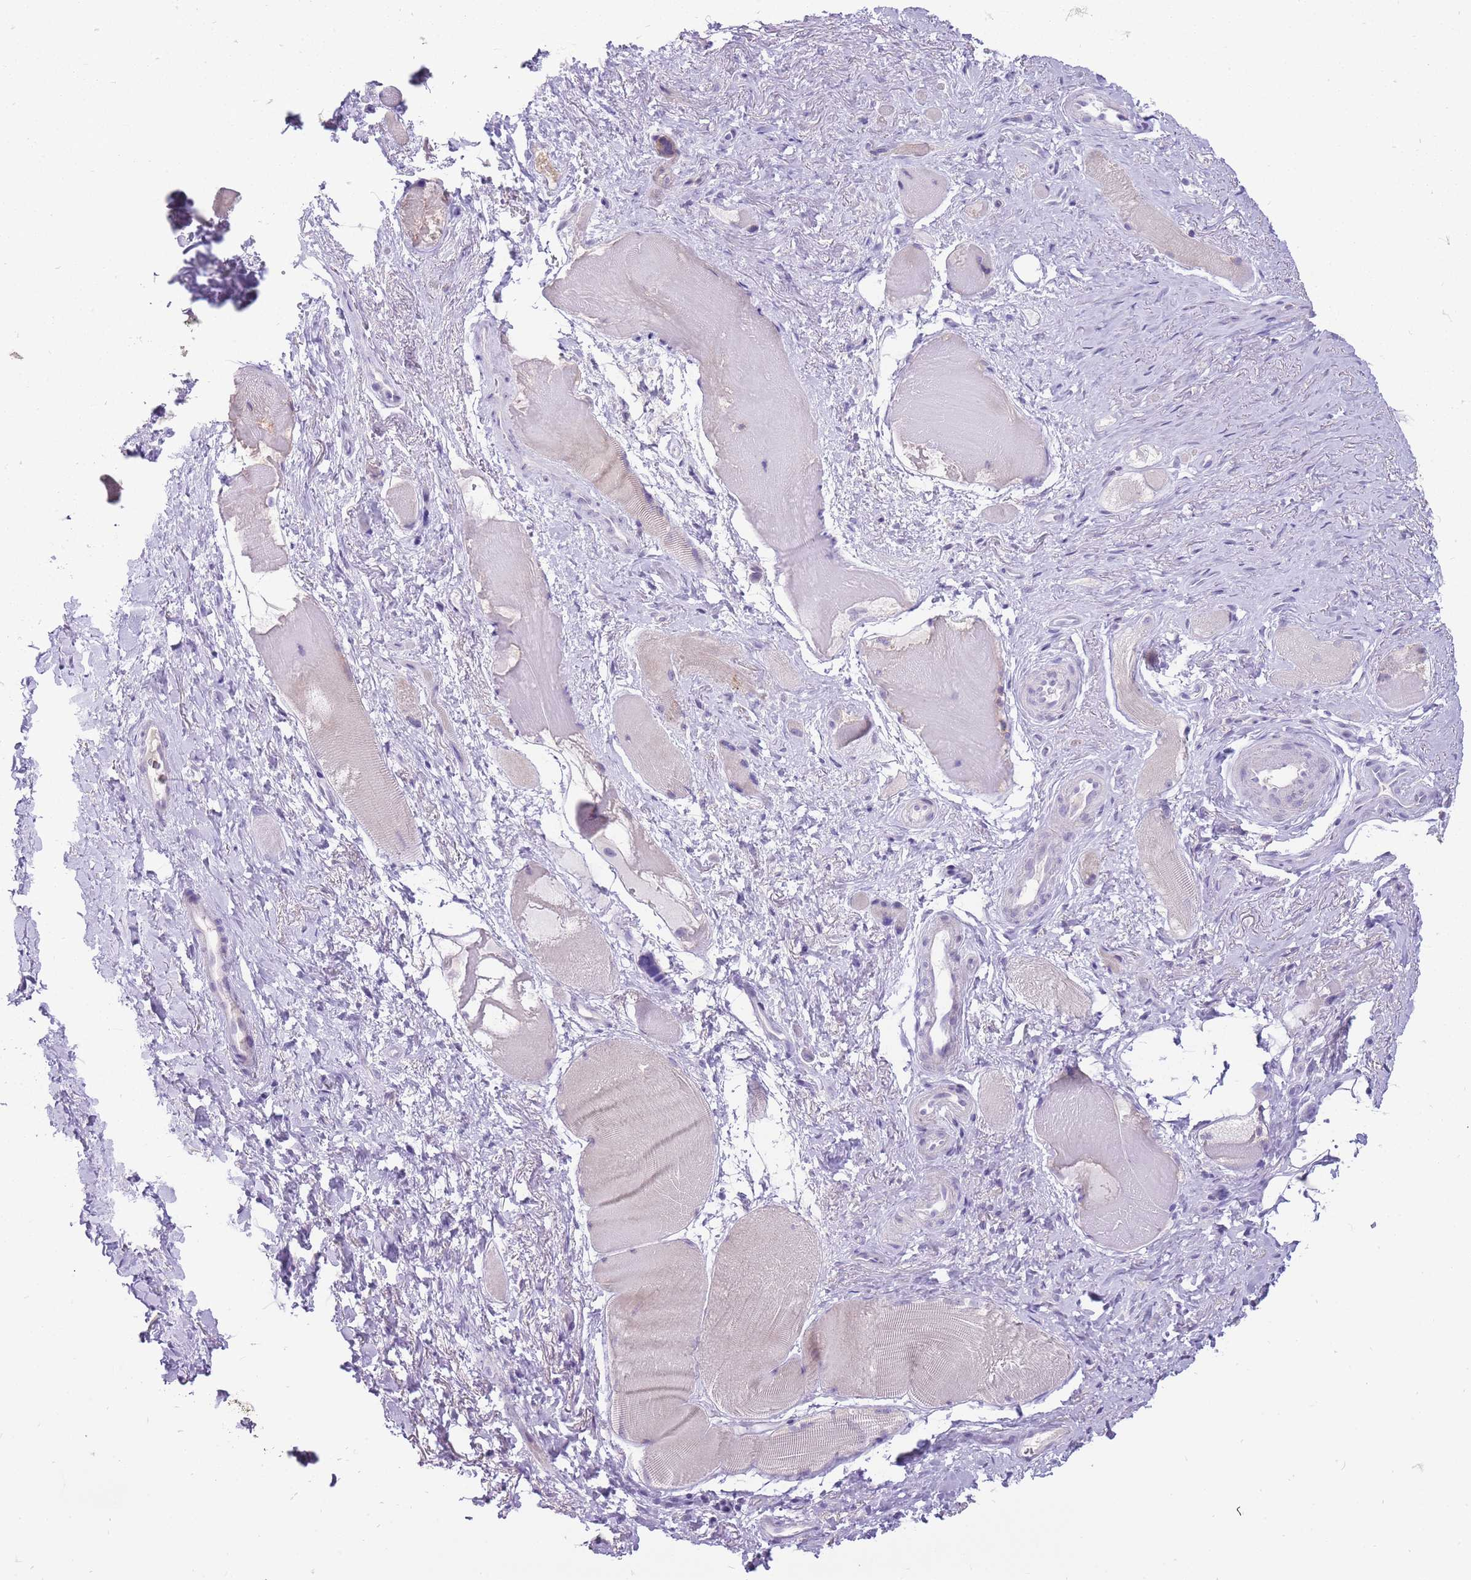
{"staining": {"intensity": "negative", "quantity": "none", "location": "none"}, "tissue": "smooth muscle", "cell_type": "Smooth muscle cells", "image_type": "normal", "snomed": [{"axis": "morphology", "description": "Normal tissue, NOS"}, {"axis": "topography", "description": "Smooth muscle"}, {"axis": "topography", "description": "Peripheral nerve tissue"}], "caption": "IHC image of benign smooth muscle stained for a protein (brown), which demonstrates no staining in smooth muscle cells.", "gene": "ERICH4", "patient": {"sex": "male", "age": 69}}